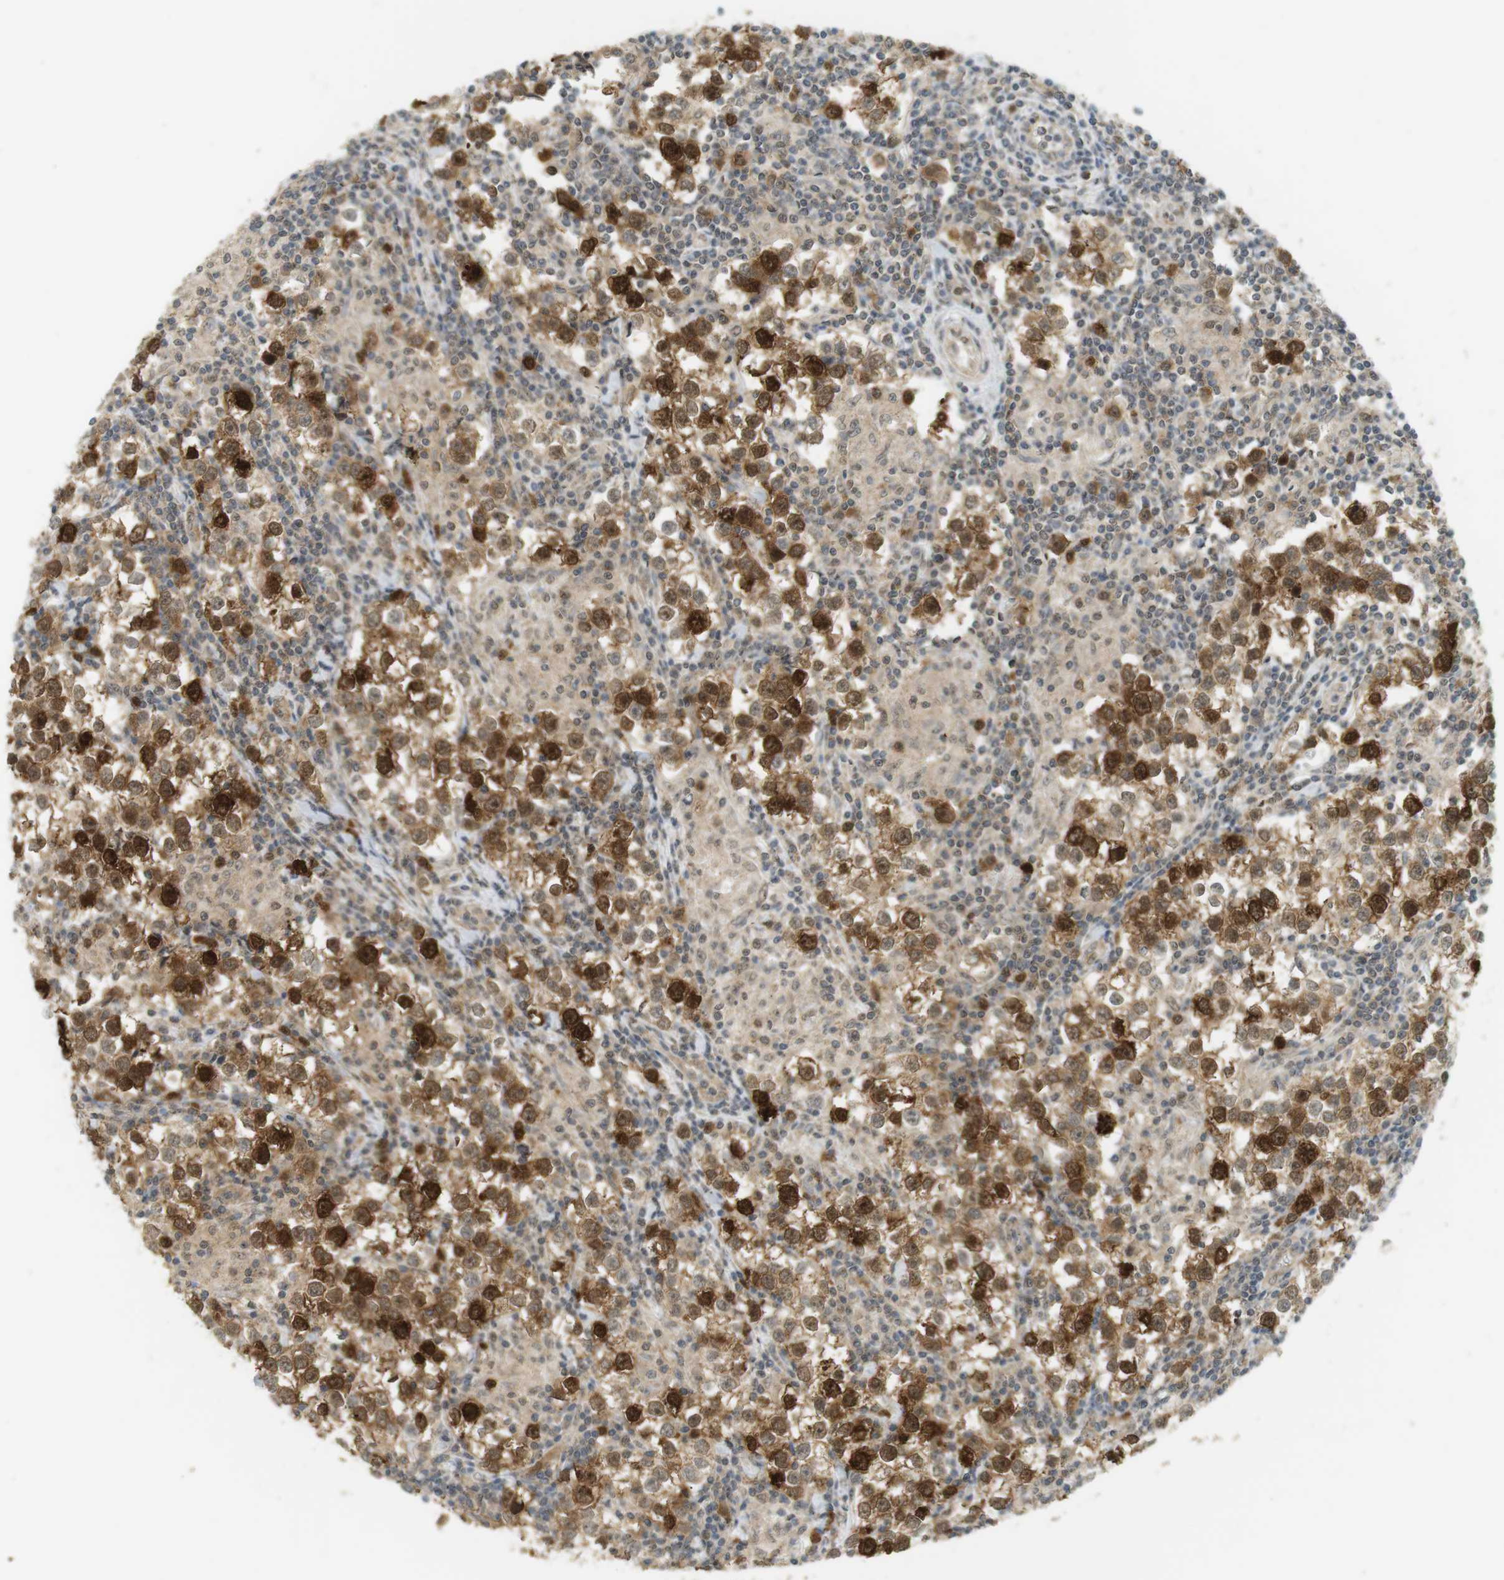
{"staining": {"intensity": "strong", "quantity": "25%-75%", "location": "cytoplasmic/membranous,nuclear"}, "tissue": "testis cancer", "cell_type": "Tumor cells", "image_type": "cancer", "snomed": [{"axis": "morphology", "description": "Seminoma, NOS"}, {"axis": "morphology", "description": "Carcinoma, Embryonal, NOS"}, {"axis": "topography", "description": "Testis"}], "caption": "Seminoma (testis) was stained to show a protein in brown. There is high levels of strong cytoplasmic/membranous and nuclear staining in approximately 25%-75% of tumor cells. (Brightfield microscopy of DAB IHC at high magnification).", "gene": "TTK", "patient": {"sex": "male", "age": 36}}